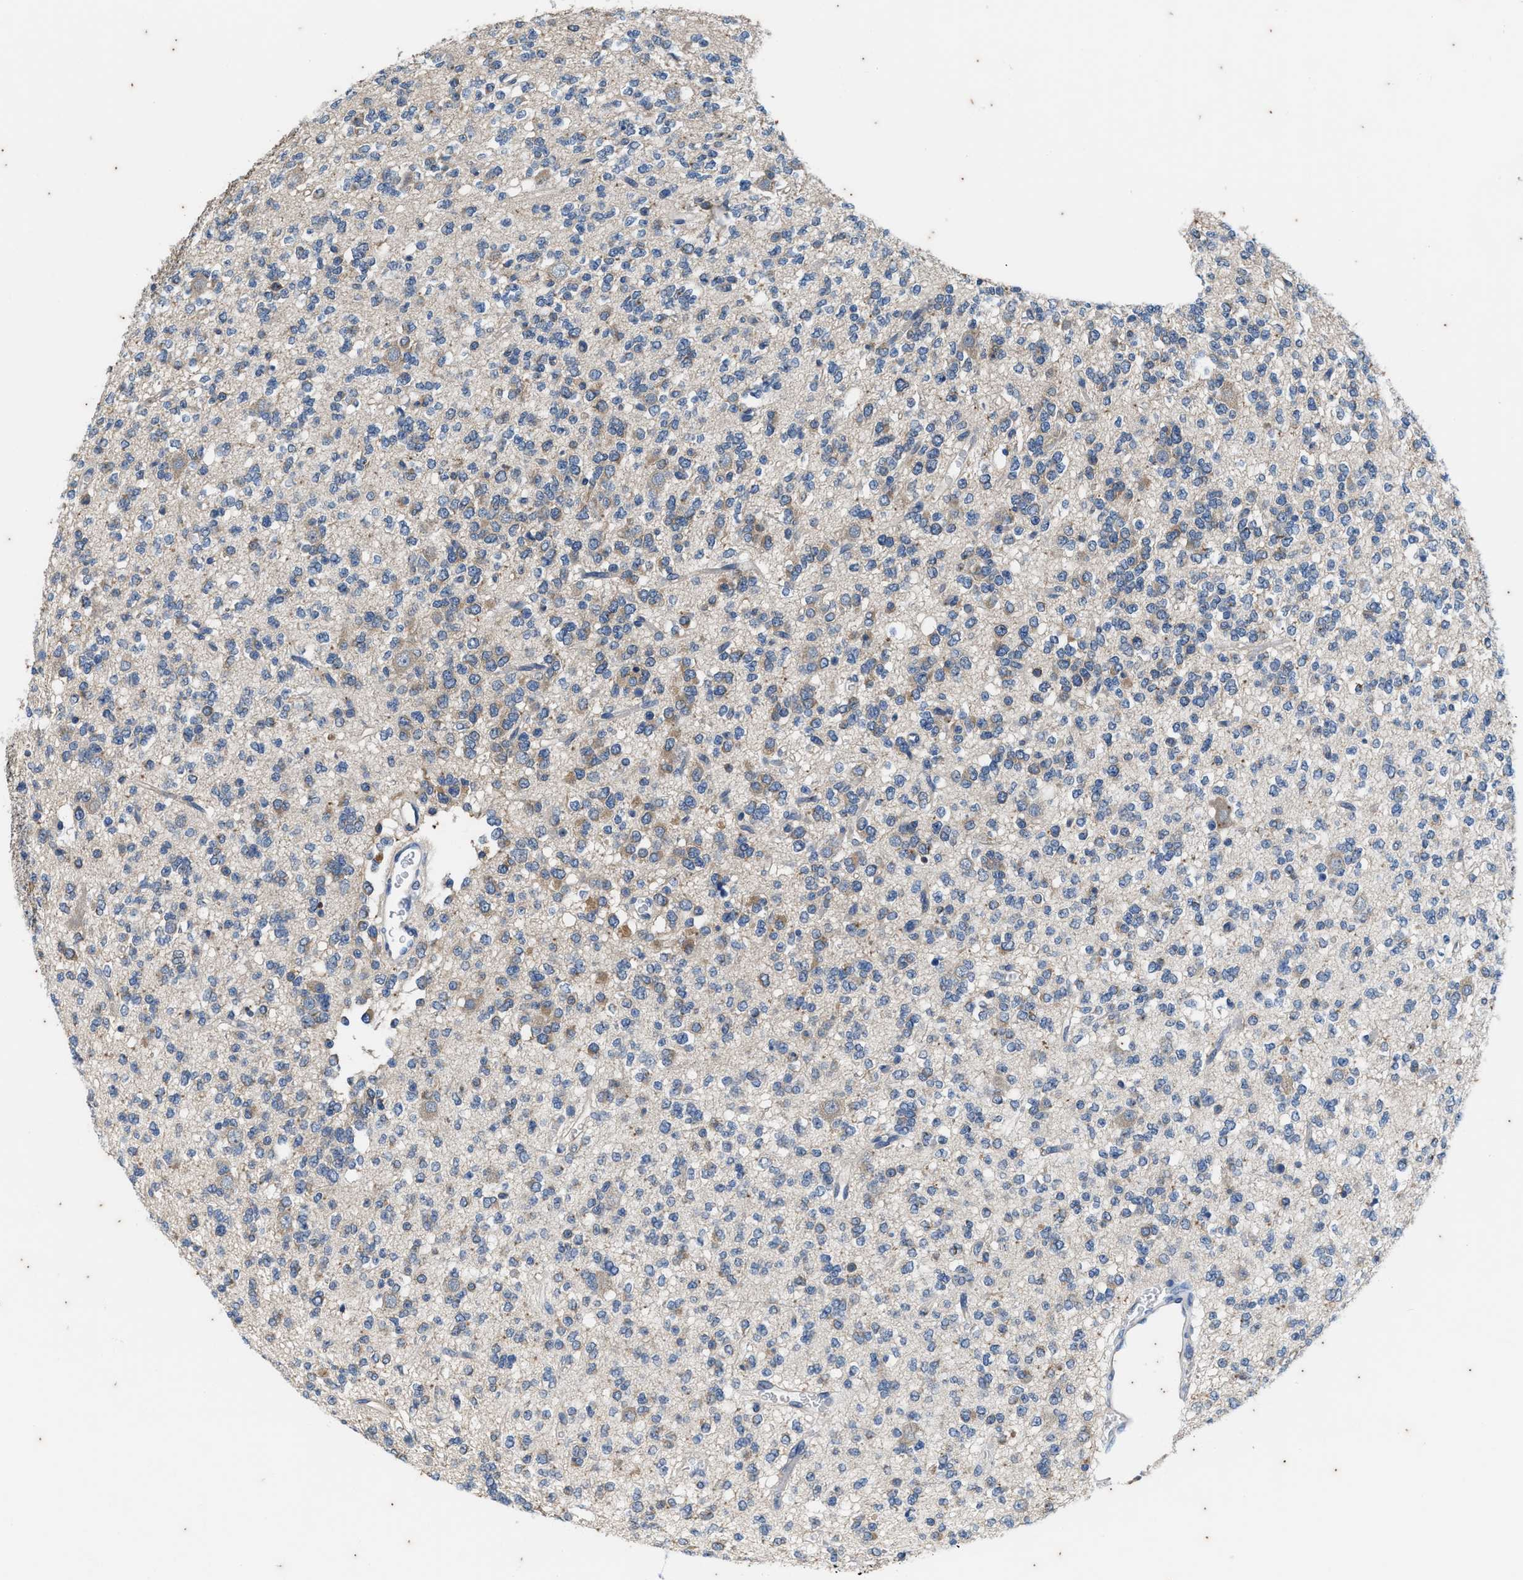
{"staining": {"intensity": "moderate", "quantity": "25%-75%", "location": "cytoplasmic/membranous"}, "tissue": "glioma", "cell_type": "Tumor cells", "image_type": "cancer", "snomed": [{"axis": "morphology", "description": "Glioma, malignant, Low grade"}, {"axis": "topography", "description": "Brain"}], "caption": "Immunohistochemistry image of glioma stained for a protein (brown), which reveals medium levels of moderate cytoplasmic/membranous staining in about 25%-75% of tumor cells.", "gene": "COX19", "patient": {"sex": "male", "age": 38}}